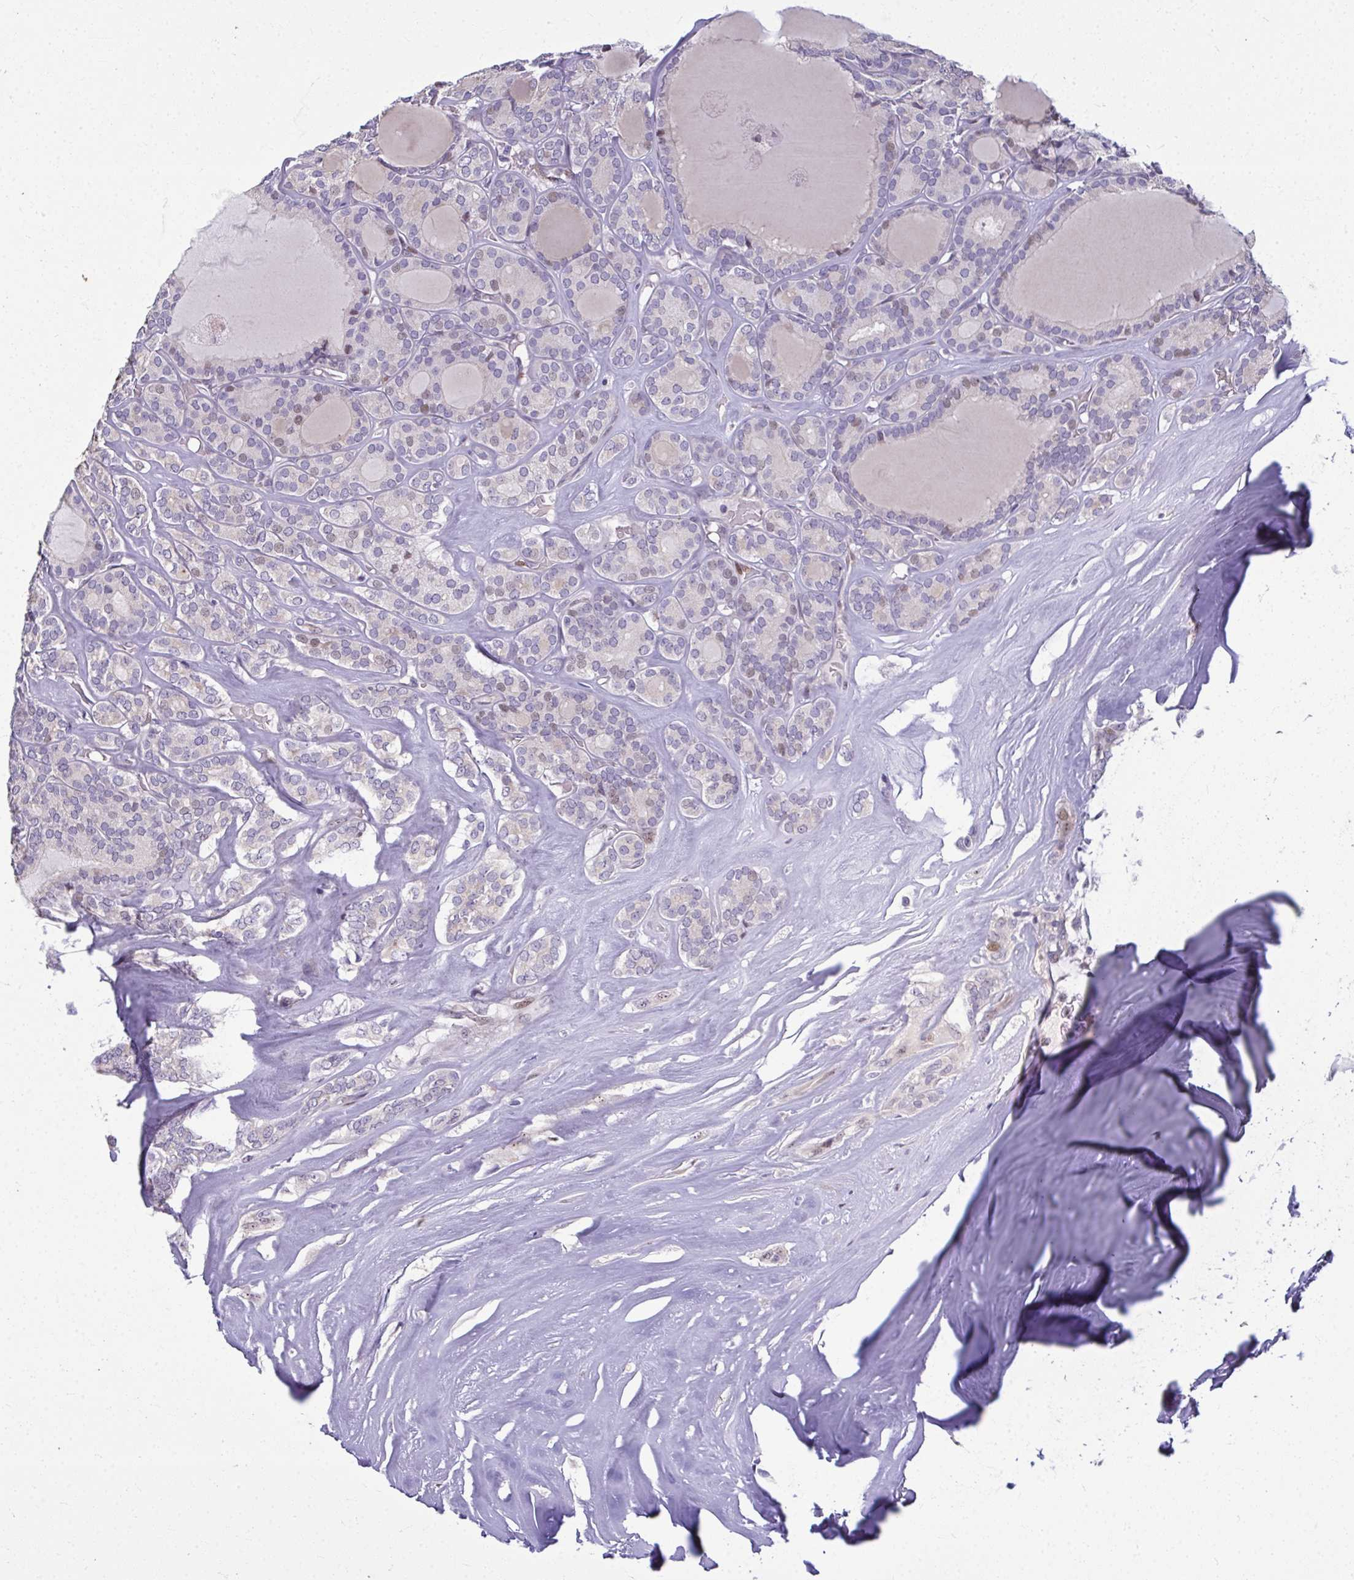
{"staining": {"intensity": "weak", "quantity": "<25%", "location": "nuclear"}, "tissue": "thyroid cancer", "cell_type": "Tumor cells", "image_type": "cancer", "snomed": [{"axis": "morphology", "description": "Follicular adenoma carcinoma, NOS"}, {"axis": "topography", "description": "Thyroid gland"}], "caption": "An image of human follicular adenoma carcinoma (thyroid) is negative for staining in tumor cells. Brightfield microscopy of IHC stained with DAB (3,3'-diaminobenzidine) (brown) and hematoxylin (blue), captured at high magnification.", "gene": "ODF1", "patient": {"sex": "male", "age": 74}}